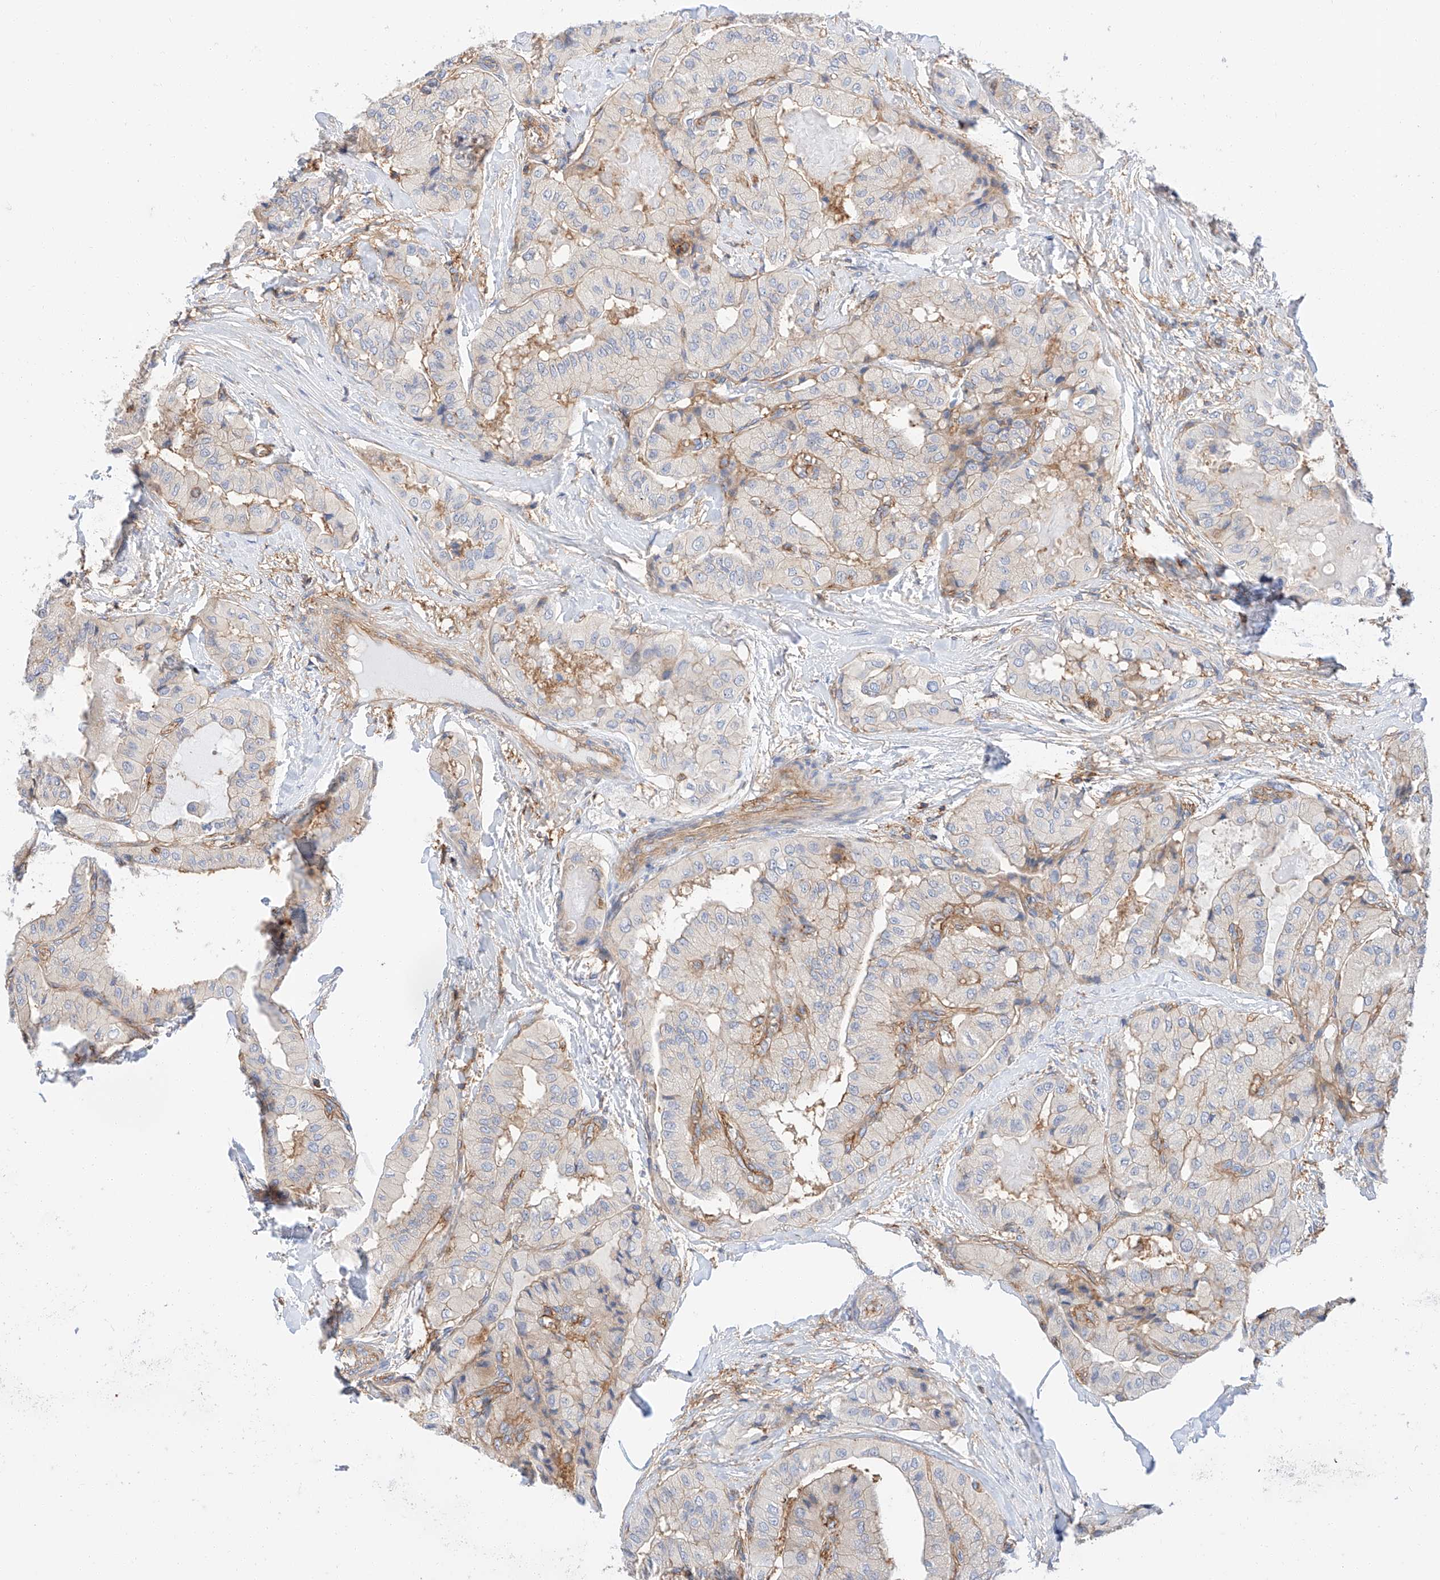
{"staining": {"intensity": "weak", "quantity": "<25%", "location": "cytoplasmic/membranous"}, "tissue": "thyroid cancer", "cell_type": "Tumor cells", "image_type": "cancer", "snomed": [{"axis": "morphology", "description": "Papillary adenocarcinoma, NOS"}, {"axis": "topography", "description": "Thyroid gland"}], "caption": "This is an IHC histopathology image of human thyroid cancer (papillary adenocarcinoma). There is no positivity in tumor cells.", "gene": "HAUS4", "patient": {"sex": "female", "age": 59}}